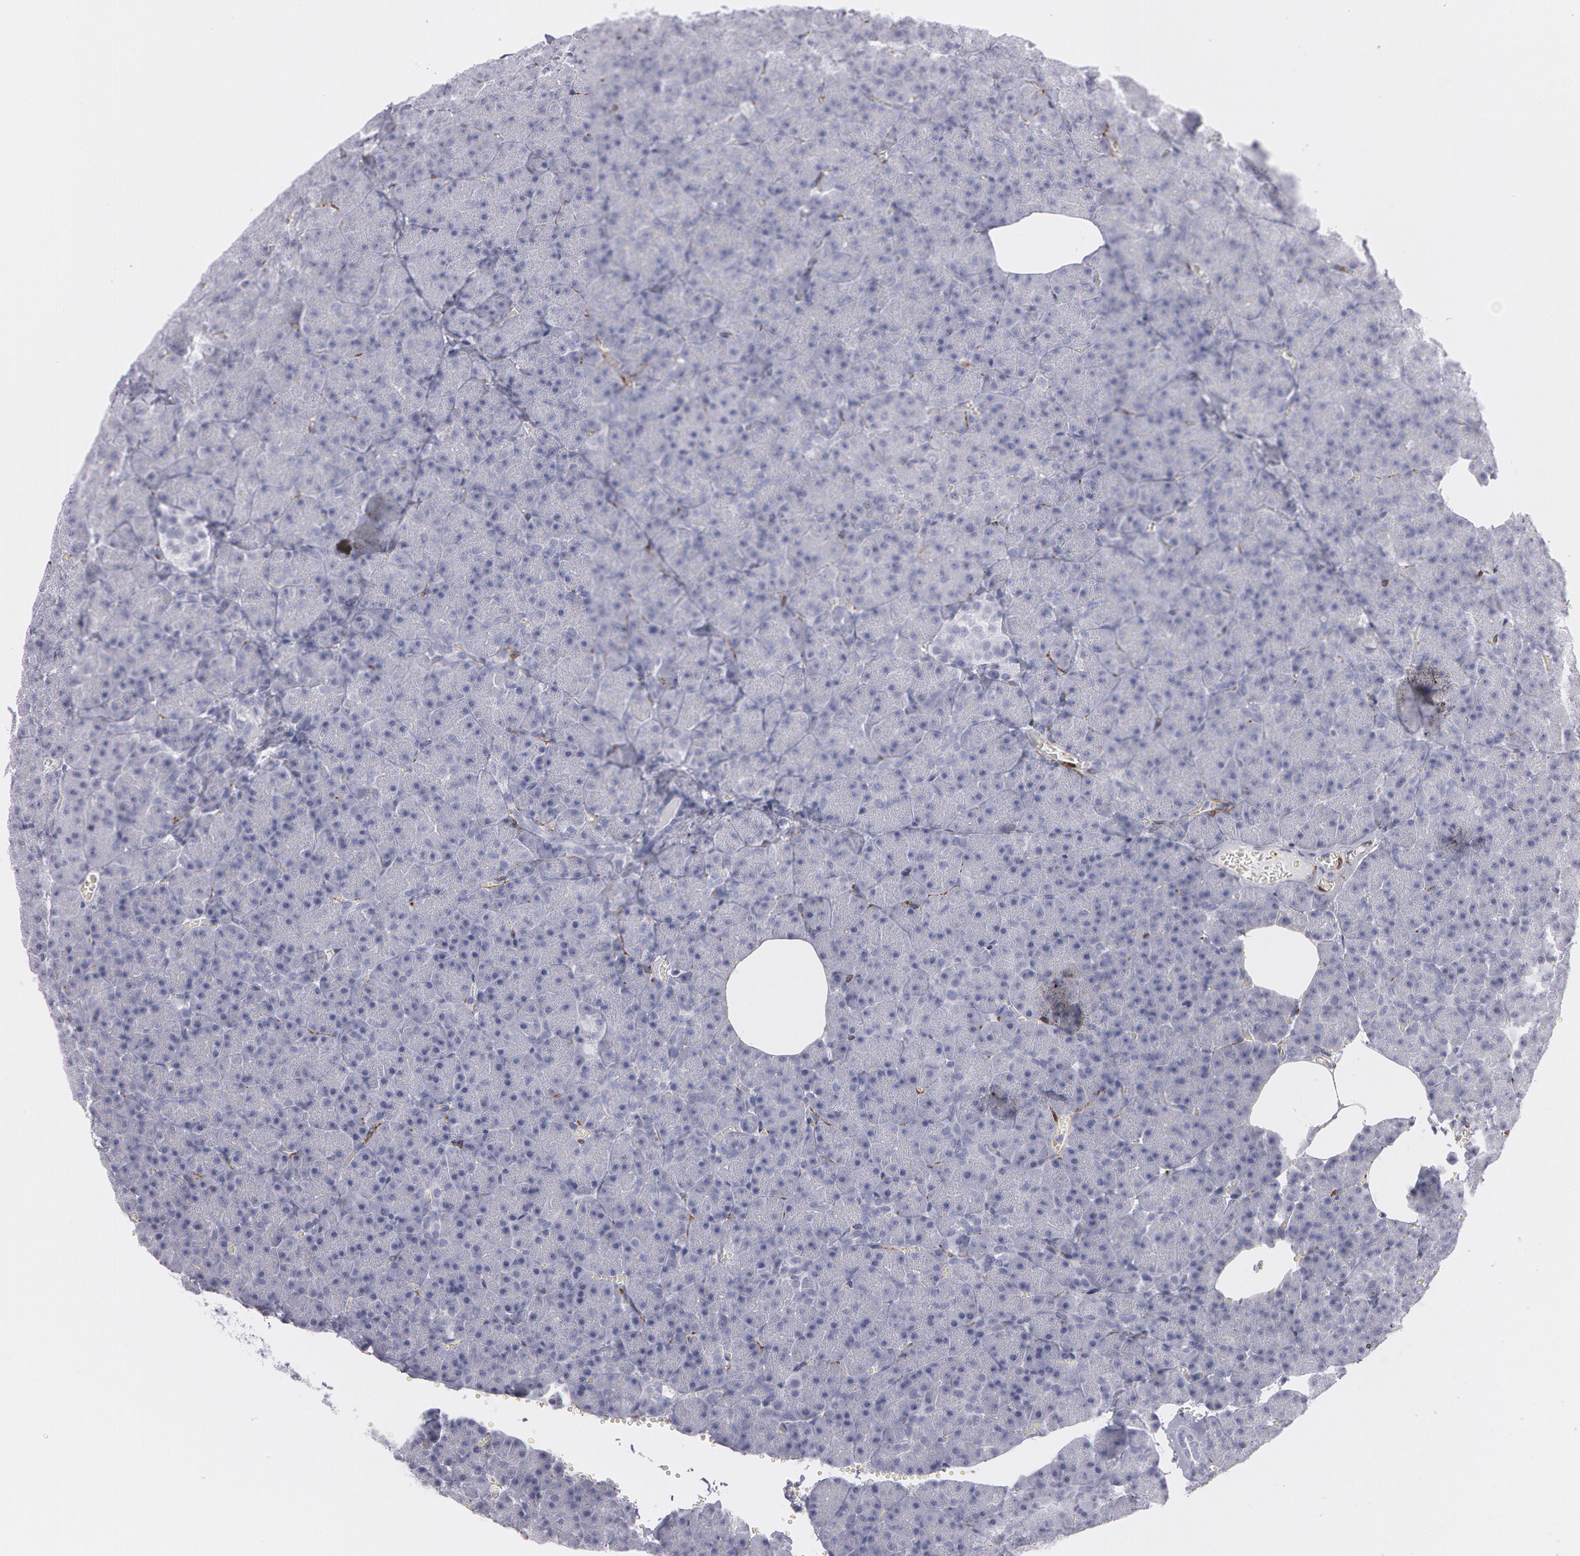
{"staining": {"intensity": "negative", "quantity": "none", "location": "none"}, "tissue": "pancreas", "cell_type": "Exocrine glandular cells", "image_type": "normal", "snomed": [{"axis": "morphology", "description": "Normal tissue, NOS"}, {"axis": "topography", "description": "Pancreas"}], "caption": "Immunohistochemistry image of normal pancreas: pancreas stained with DAB displays no significant protein staining in exocrine glandular cells.", "gene": "SNCG", "patient": {"sex": "female", "age": 35}}